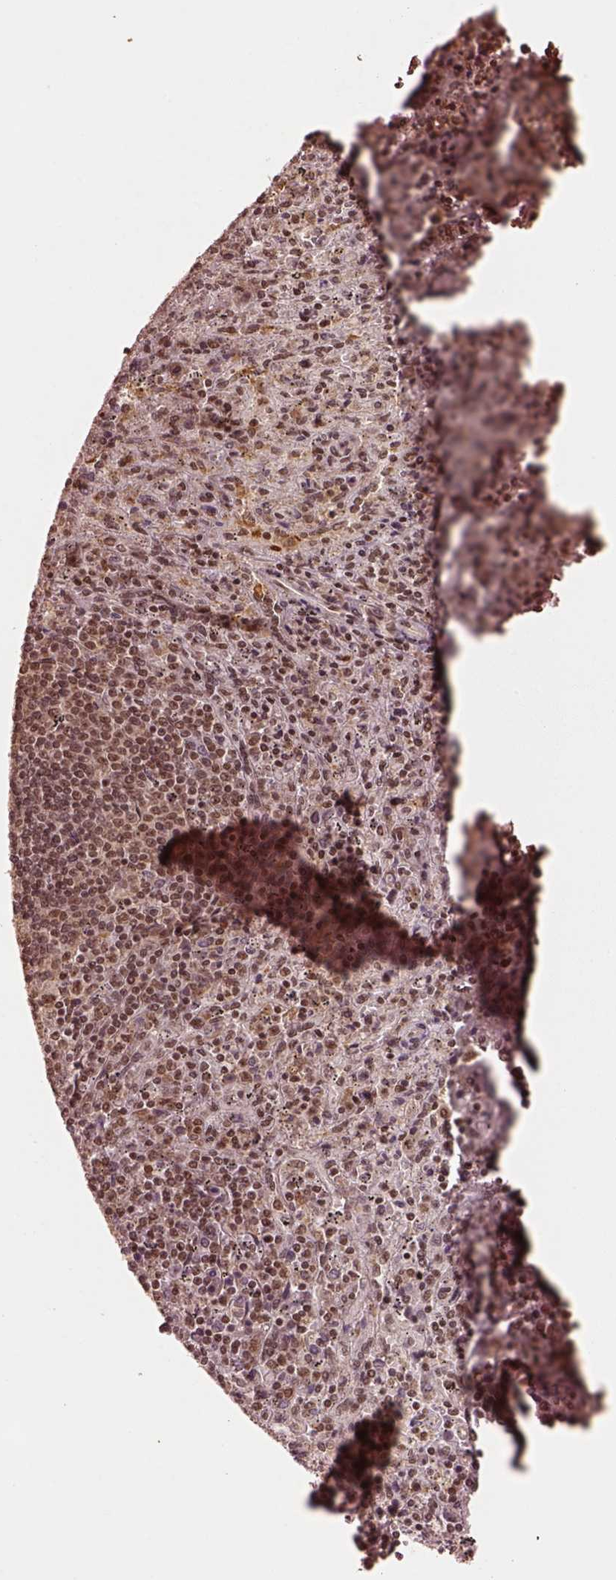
{"staining": {"intensity": "moderate", "quantity": ">75%", "location": "nuclear"}, "tissue": "spleen", "cell_type": "Cells in red pulp", "image_type": "normal", "snomed": [{"axis": "morphology", "description": "Normal tissue, NOS"}, {"axis": "topography", "description": "Spleen"}], "caption": "Spleen stained with a brown dye demonstrates moderate nuclear positive expression in approximately >75% of cells in red pulp.", "gene": "BRD9", "patient": {"sex": "male", "age": 57}}